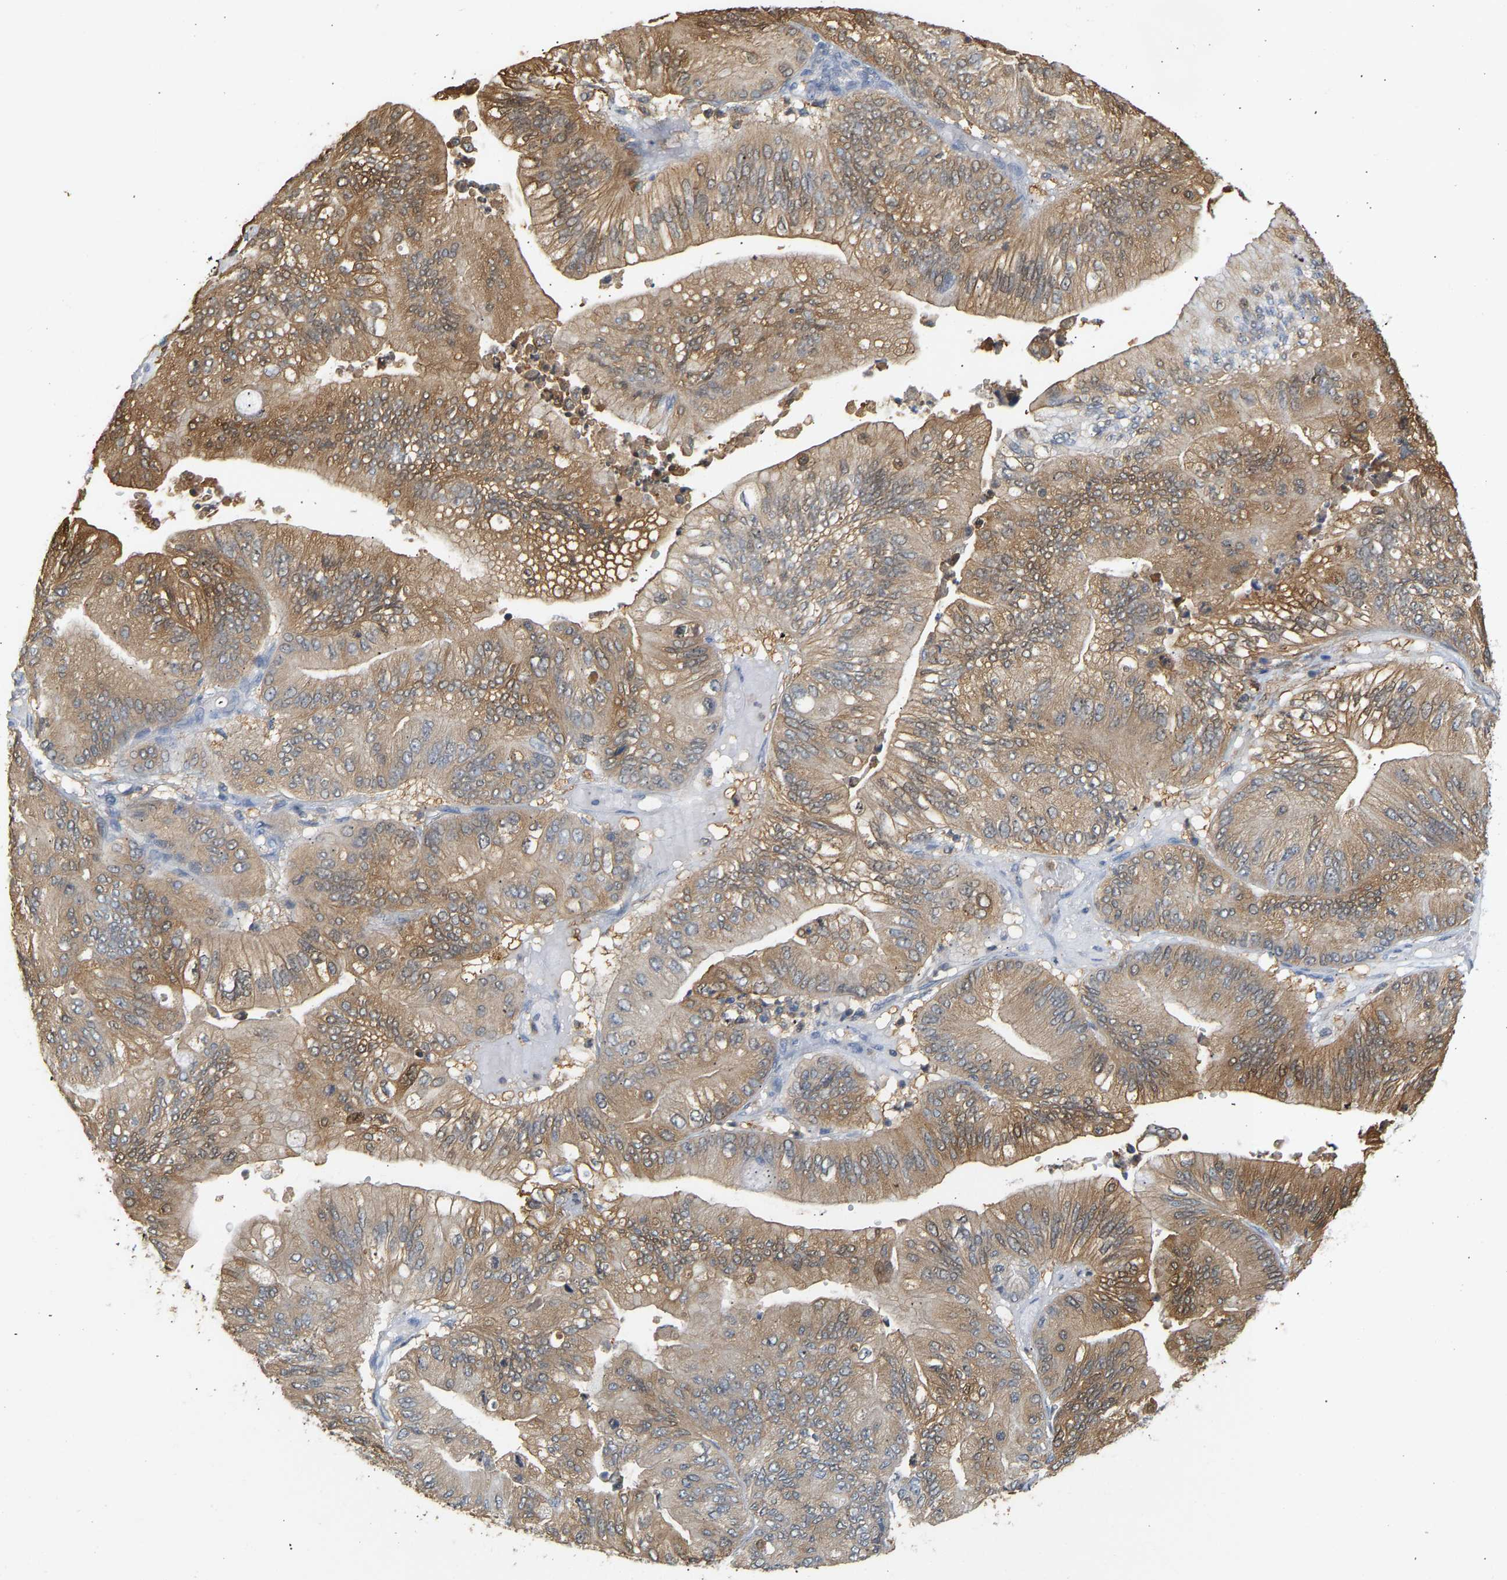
{"staining": {"intensity": "moderate", "quantity": ">75%", "location": "cytoplasmic/membranous"}, "tissue": "ovarian cancer", "cell_type": "Tumor cells", "image_type": "cancer", "snomed": [{"axis": "morphology", "description": "Cystadenocarcinoma, mucinous, NOS"}, {"axis": "topography", "description": "Ovary"}], "caption": "Protein analysis of ovarian cancer (mucinous cystadenocarcinoma) tissue reveals moderate cytoplasmic/membranous staining in approximately >75% of tumor cells.", "gene": "ENO1", "patient": {"sex": "female", "age": 61}}